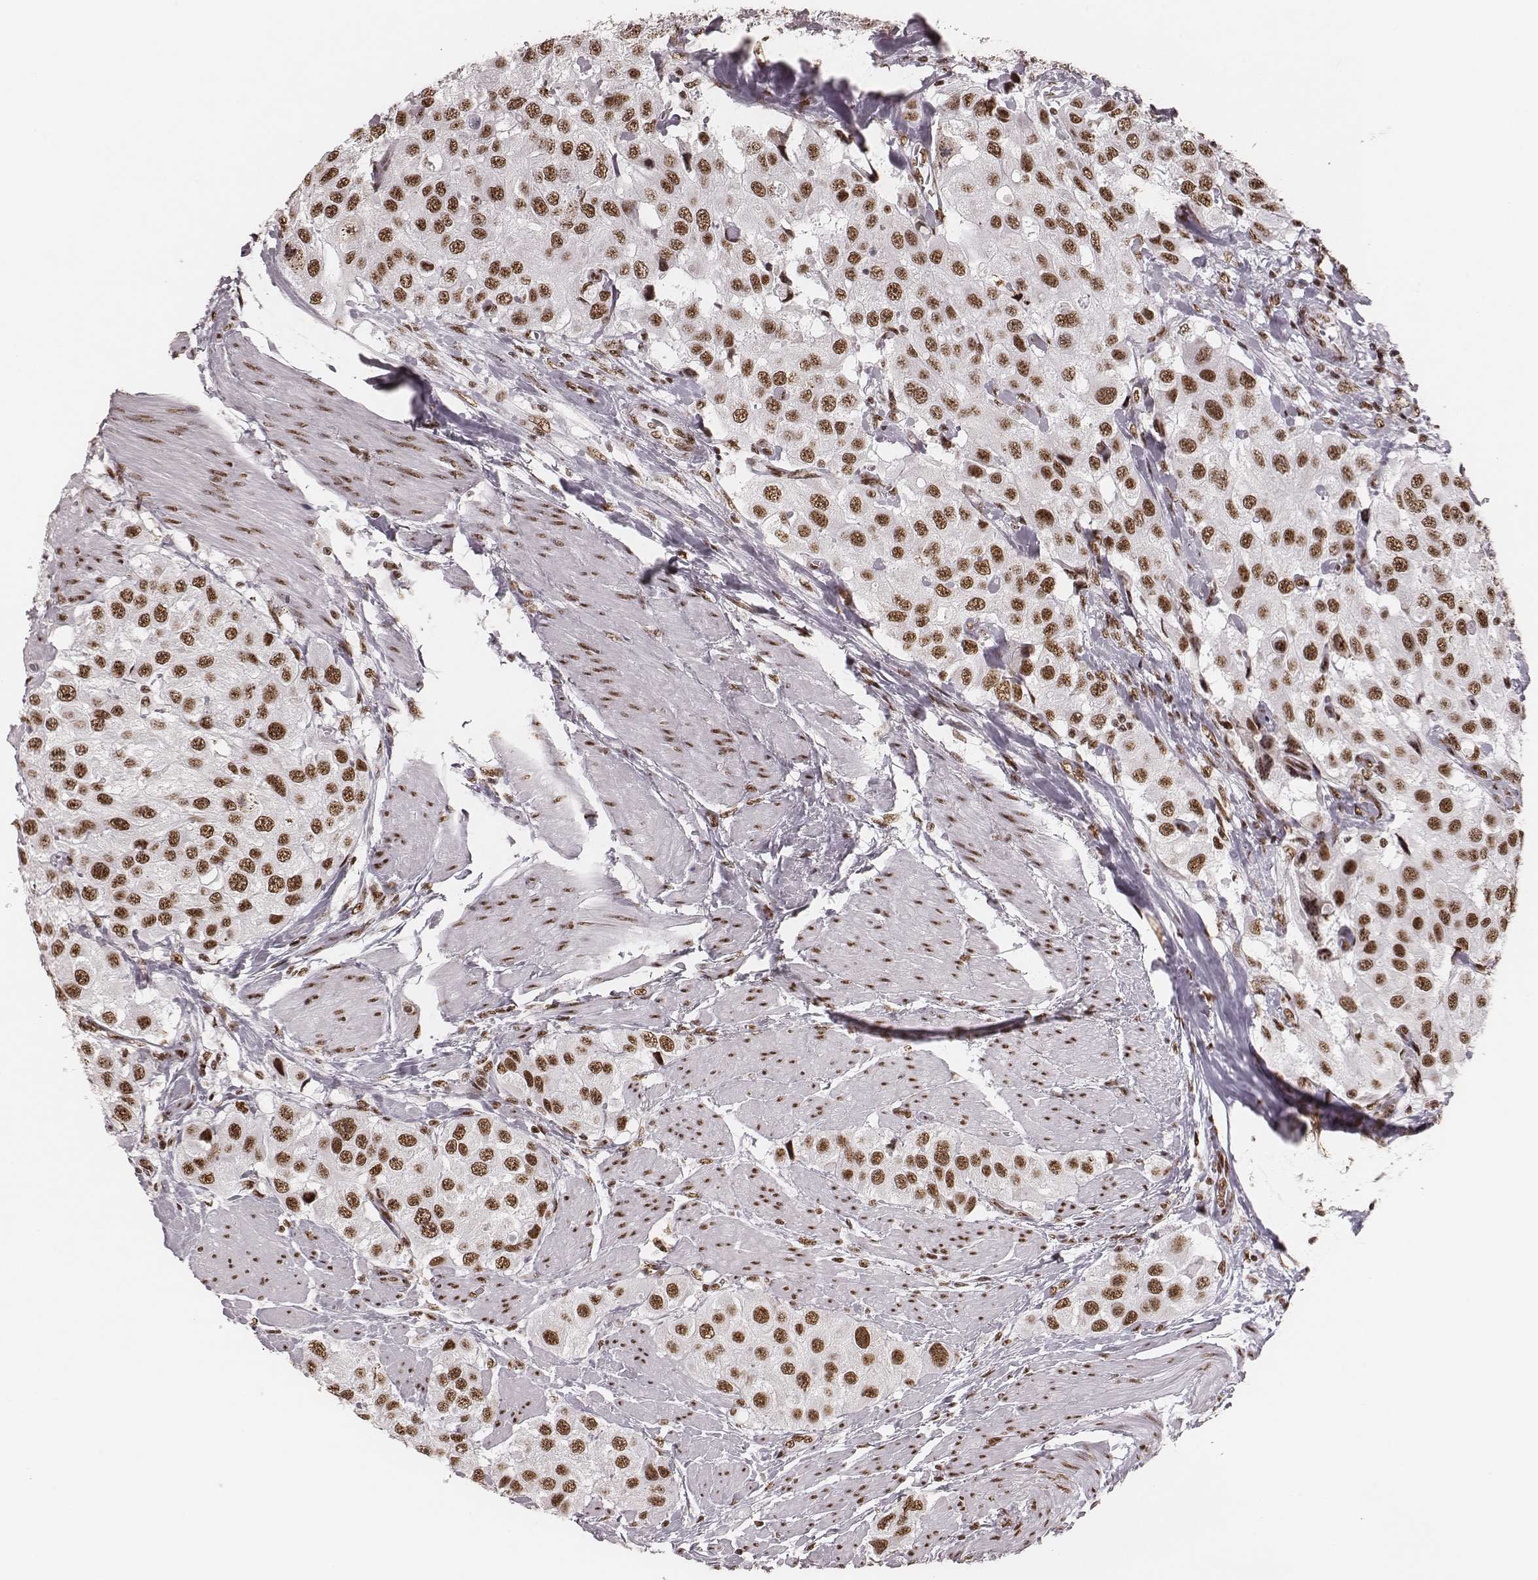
{"staining": {"intensity": "moderate", "quantity": ">75%", "location": "nuclear"}, "tissue": "urothelial cancer", "cell_type": "Tumor cells", "image_type": "cancer", "snomed": [{"axis": "morphology", "description": "Urothelial carcinoma, High grade"}, {"axis": "topography", "description": "Urinary bladder"}], "caption": "Immunohistochemical staining of urothelial cancer shows medium levels of moderate nuclear positivity in about >75% of tumor cells.", "gene": "LUC7L", "patient": {"sex": "female", "age": 64}}